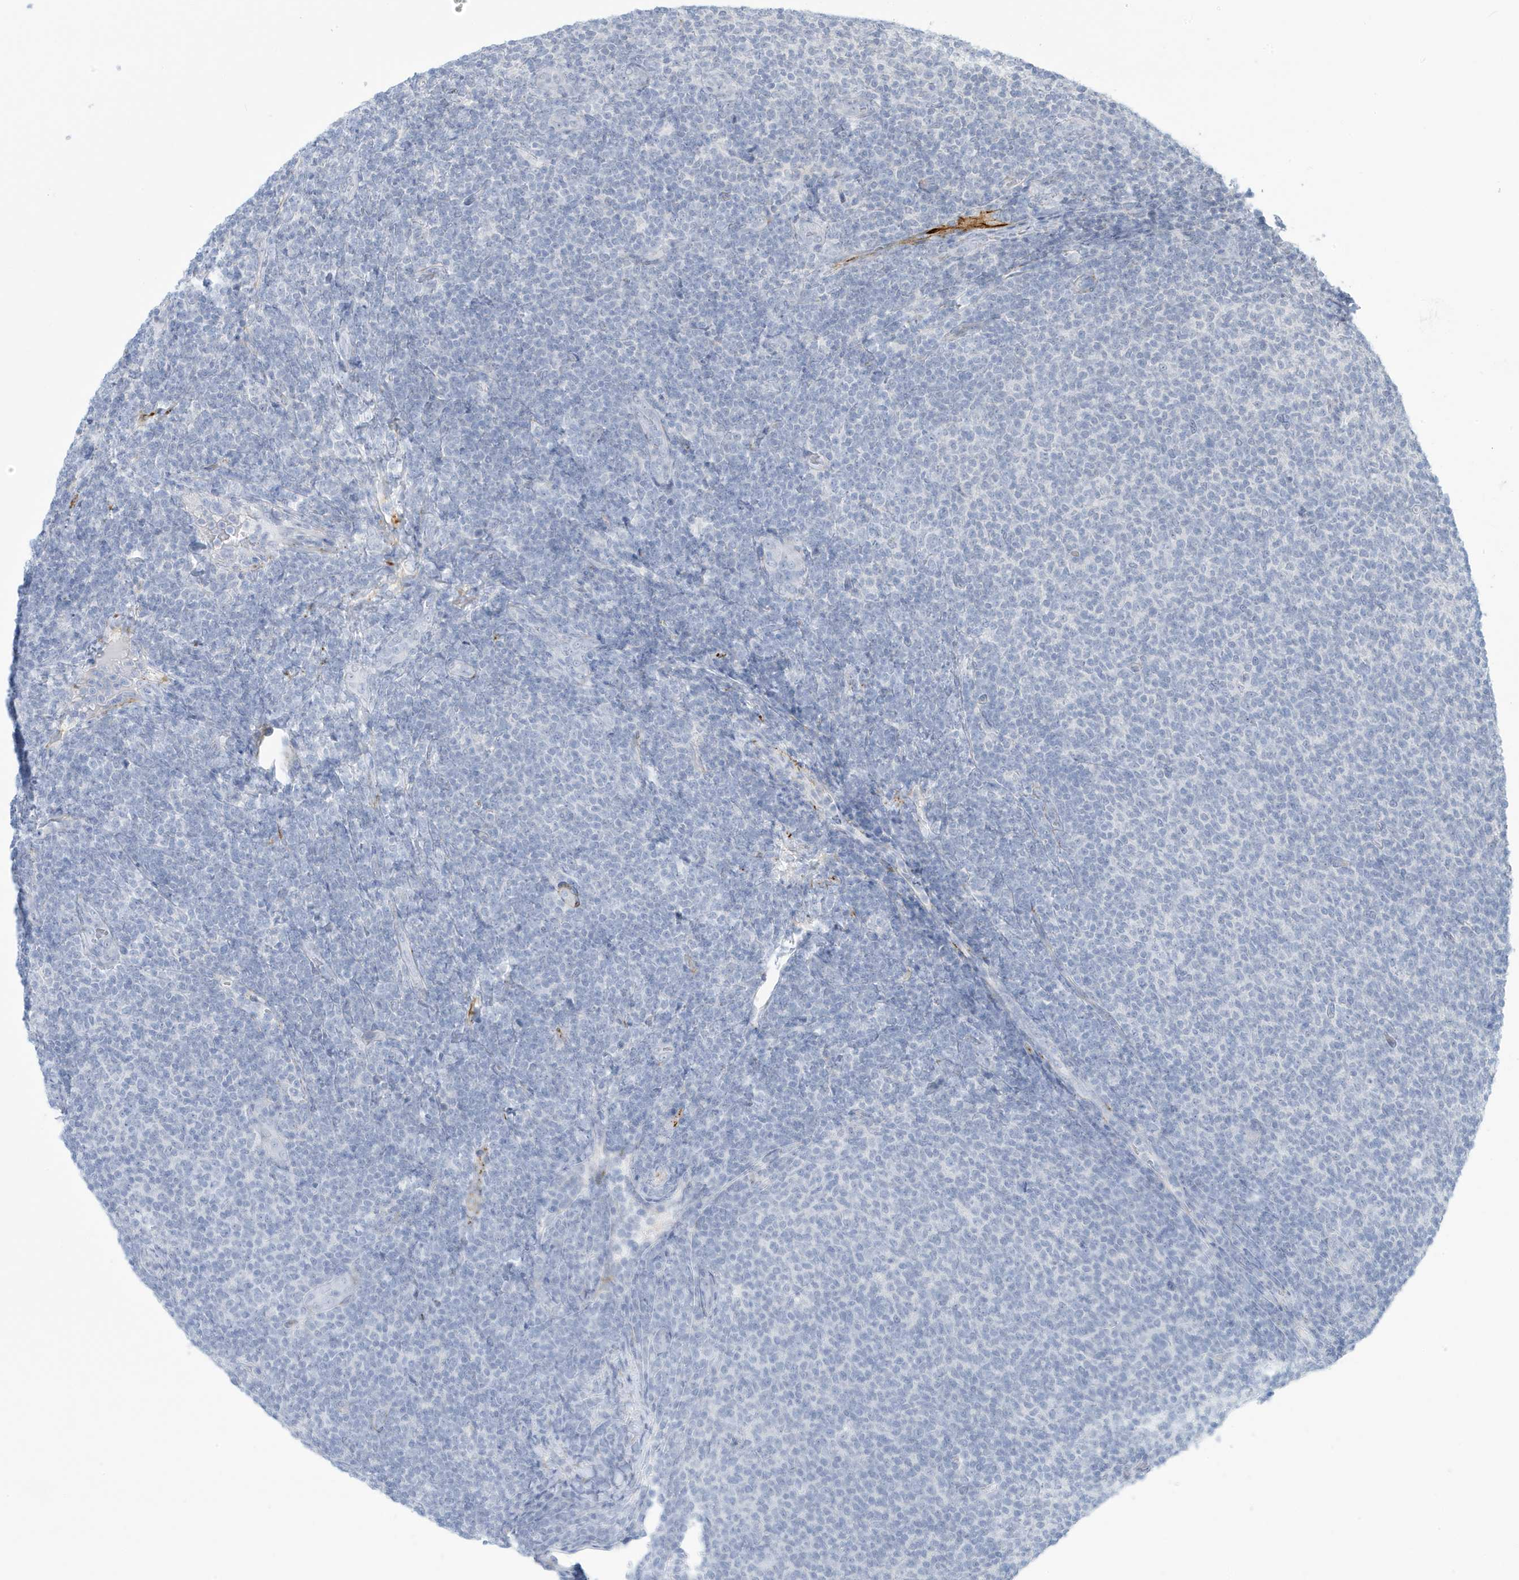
{"staining": {"intensity": "negative", "quantity": "none", "location": "none"}, "tissue": "lymphoma", "cell_type": "Tumor cells", "image_type": "cancer", "snomed": [{"axis": "morphology", "description": "Malignant lymphoma, non-Hodgkin's type, Low grade"}, {"axis": "topography", "description": "Lymph node"}], "caption": "Tumor cells are negative for brown protein staining in low-grade malignant lymphoma, non-Hodgkin's type.", "gene": "PERM1", "patient": {"sex": "male", "age": 66}}